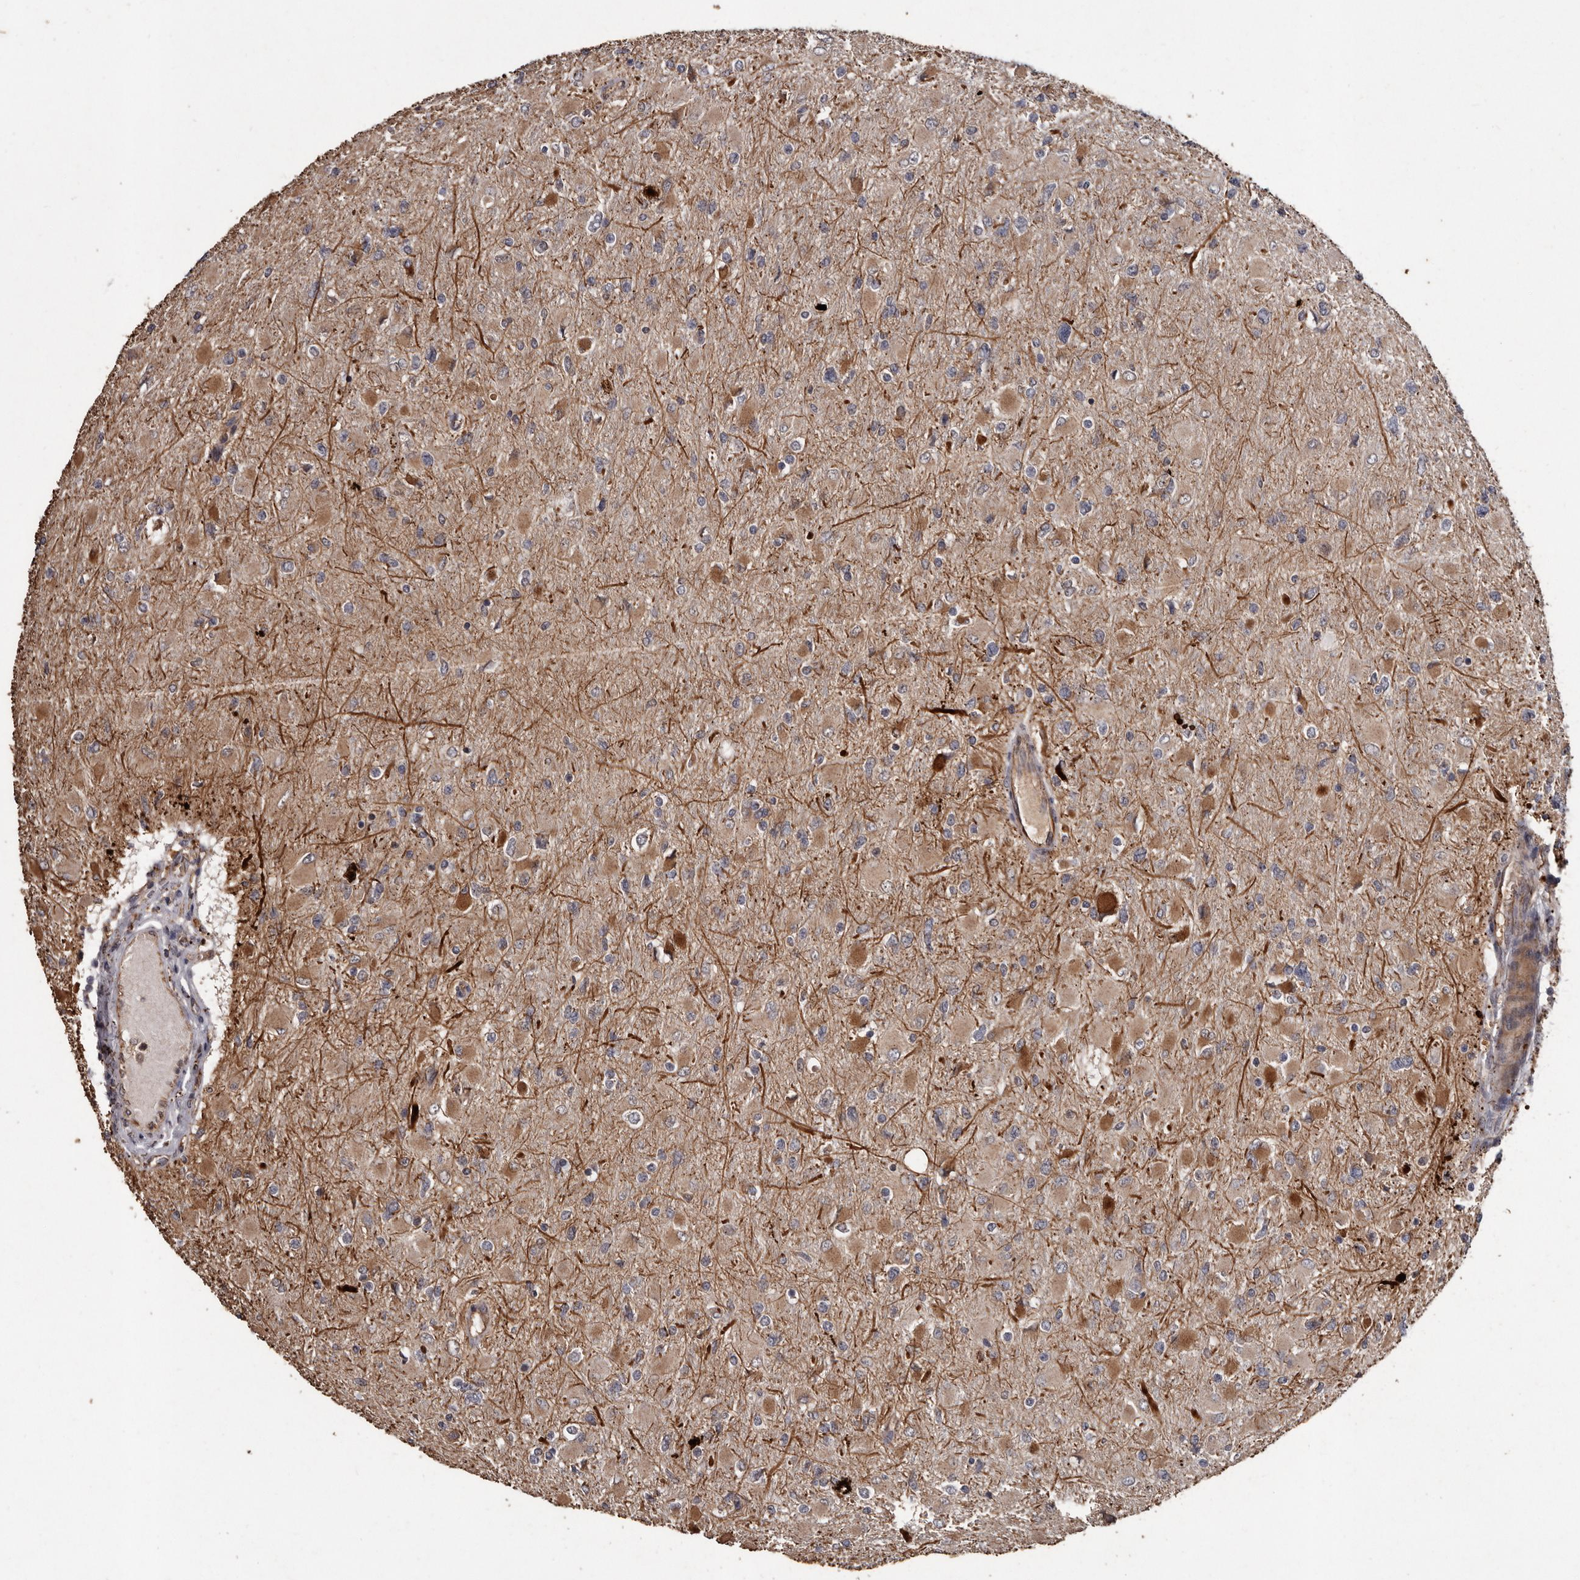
{"staining": {"intensity": "moderate", "quantity": "25%-75%", "location": "cytoplasmic/membranous"}, "tissue": "glioma", "cell_type": "Tumor cells", "image_type": "cancer", "snomed": [{"axis": "morphology", "description": "Glioma, malignant, High grade"}, {"axis": "topography", "description": "Cerebral cortex"}], "caption": "IHC micrograph of neoplastic tissue: glioma stained using immunohistochemistry (IHC) demonstrates medium levels of moderate protein expression localized specifically in the cytoplasmic/membranous of tumor cells, appearing as a cytoplasmic/membranous brown color.", "gene": "BRAT1", "patient": {"sex": "female", "age": 36}}